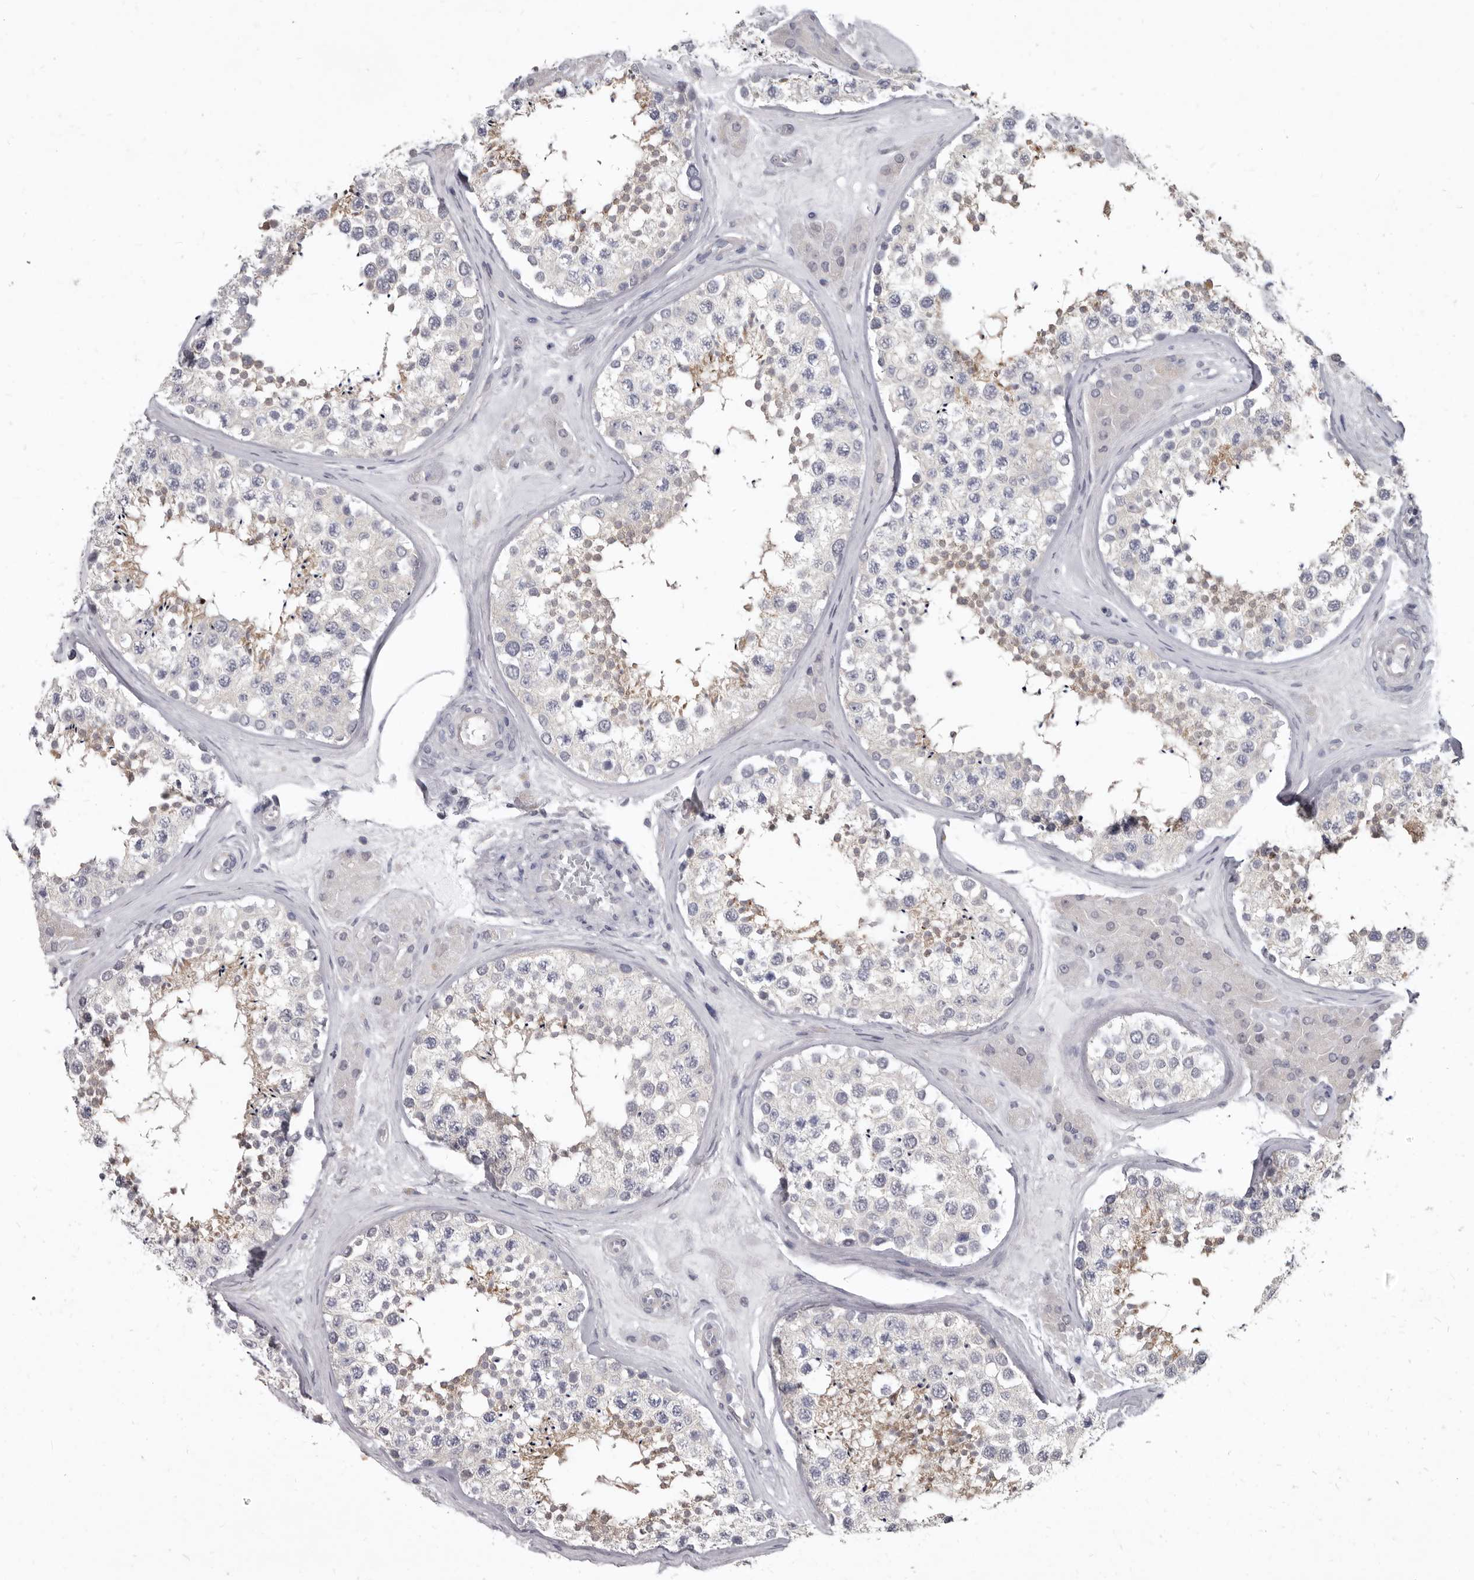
{"staining": {"intensity": "moderate", "quantity": "<25%", "location": "cytoplasmic/membranous"}, "tissue": "testis", "cell_type": "Cells in seminiferous ducts", "image_type": "normal", "snomed": [{"axis": "morphology", "description": "Normal tissue, NOS"}, {"axis": "topography", "description": "Testis"}], "caption": "Immunohistochemical staining of unremarkable human testis reveals moderate cytoplasmic/membranous protein expression in approximately <25% of cells in seminiferous ducts.", "gene": "GSK3B", "patient": {"sex": "male", "age": 46}}